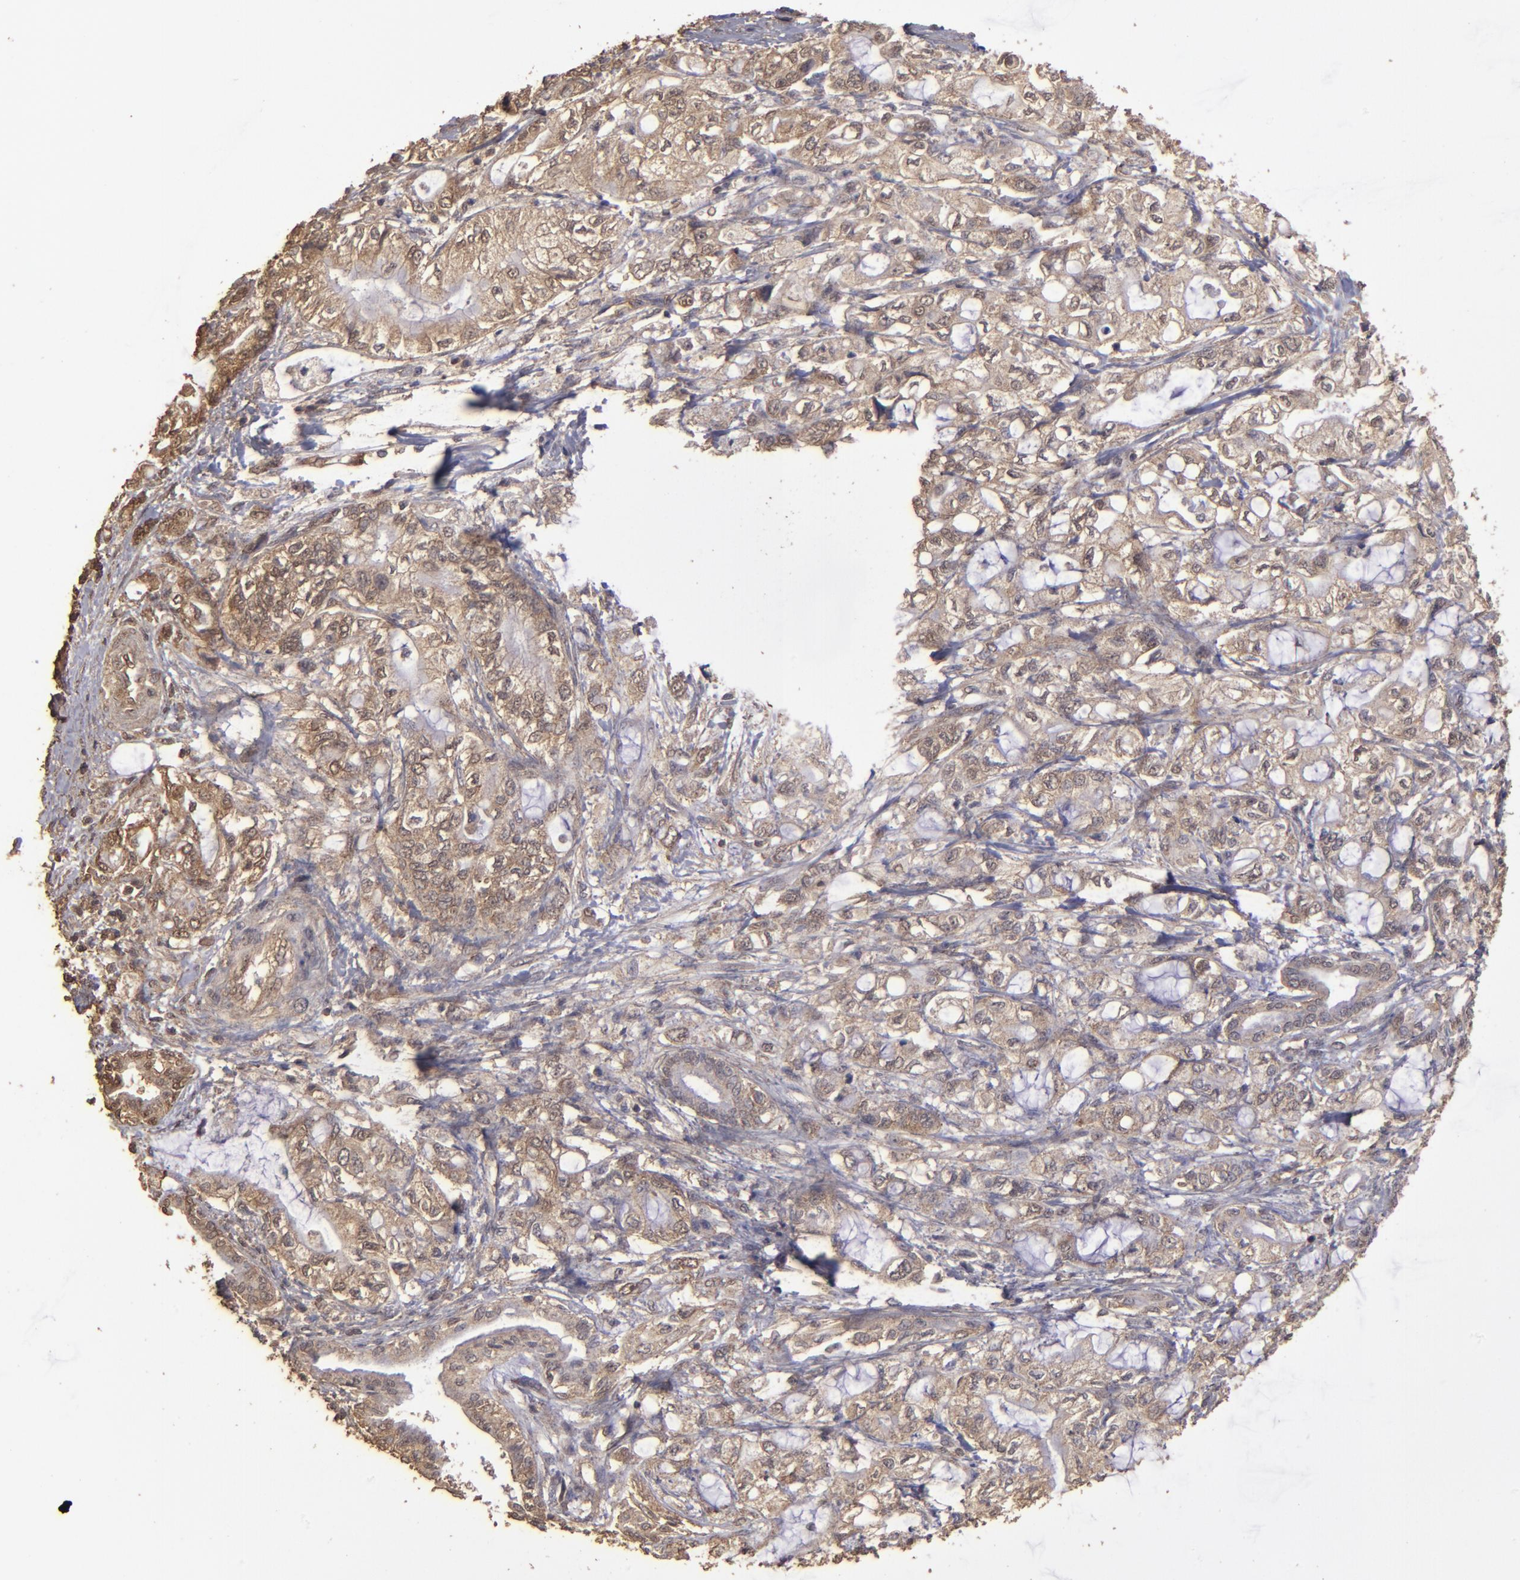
{"staining": {"intensity": "moderate", "quantity": "25%-75%", "location": "cytoplasmic/membranous"}, "tissue": "pancreatic cancer", "cell_type": "Tumor cells", "image_type": "cancer", "snomed": [{"axis": "morphology", "description": "Adenocarcinoma, NOS"}, {"axis": "topography", "description": "Pancreas"}], "caption": "Pancreatic adenocarcinoma stained for a protein exhibits moderate cytoplasmic/membranous positivity in tumor cells.", "gene": "FAT1", "patient": {"sex": "male", "age": 79}}